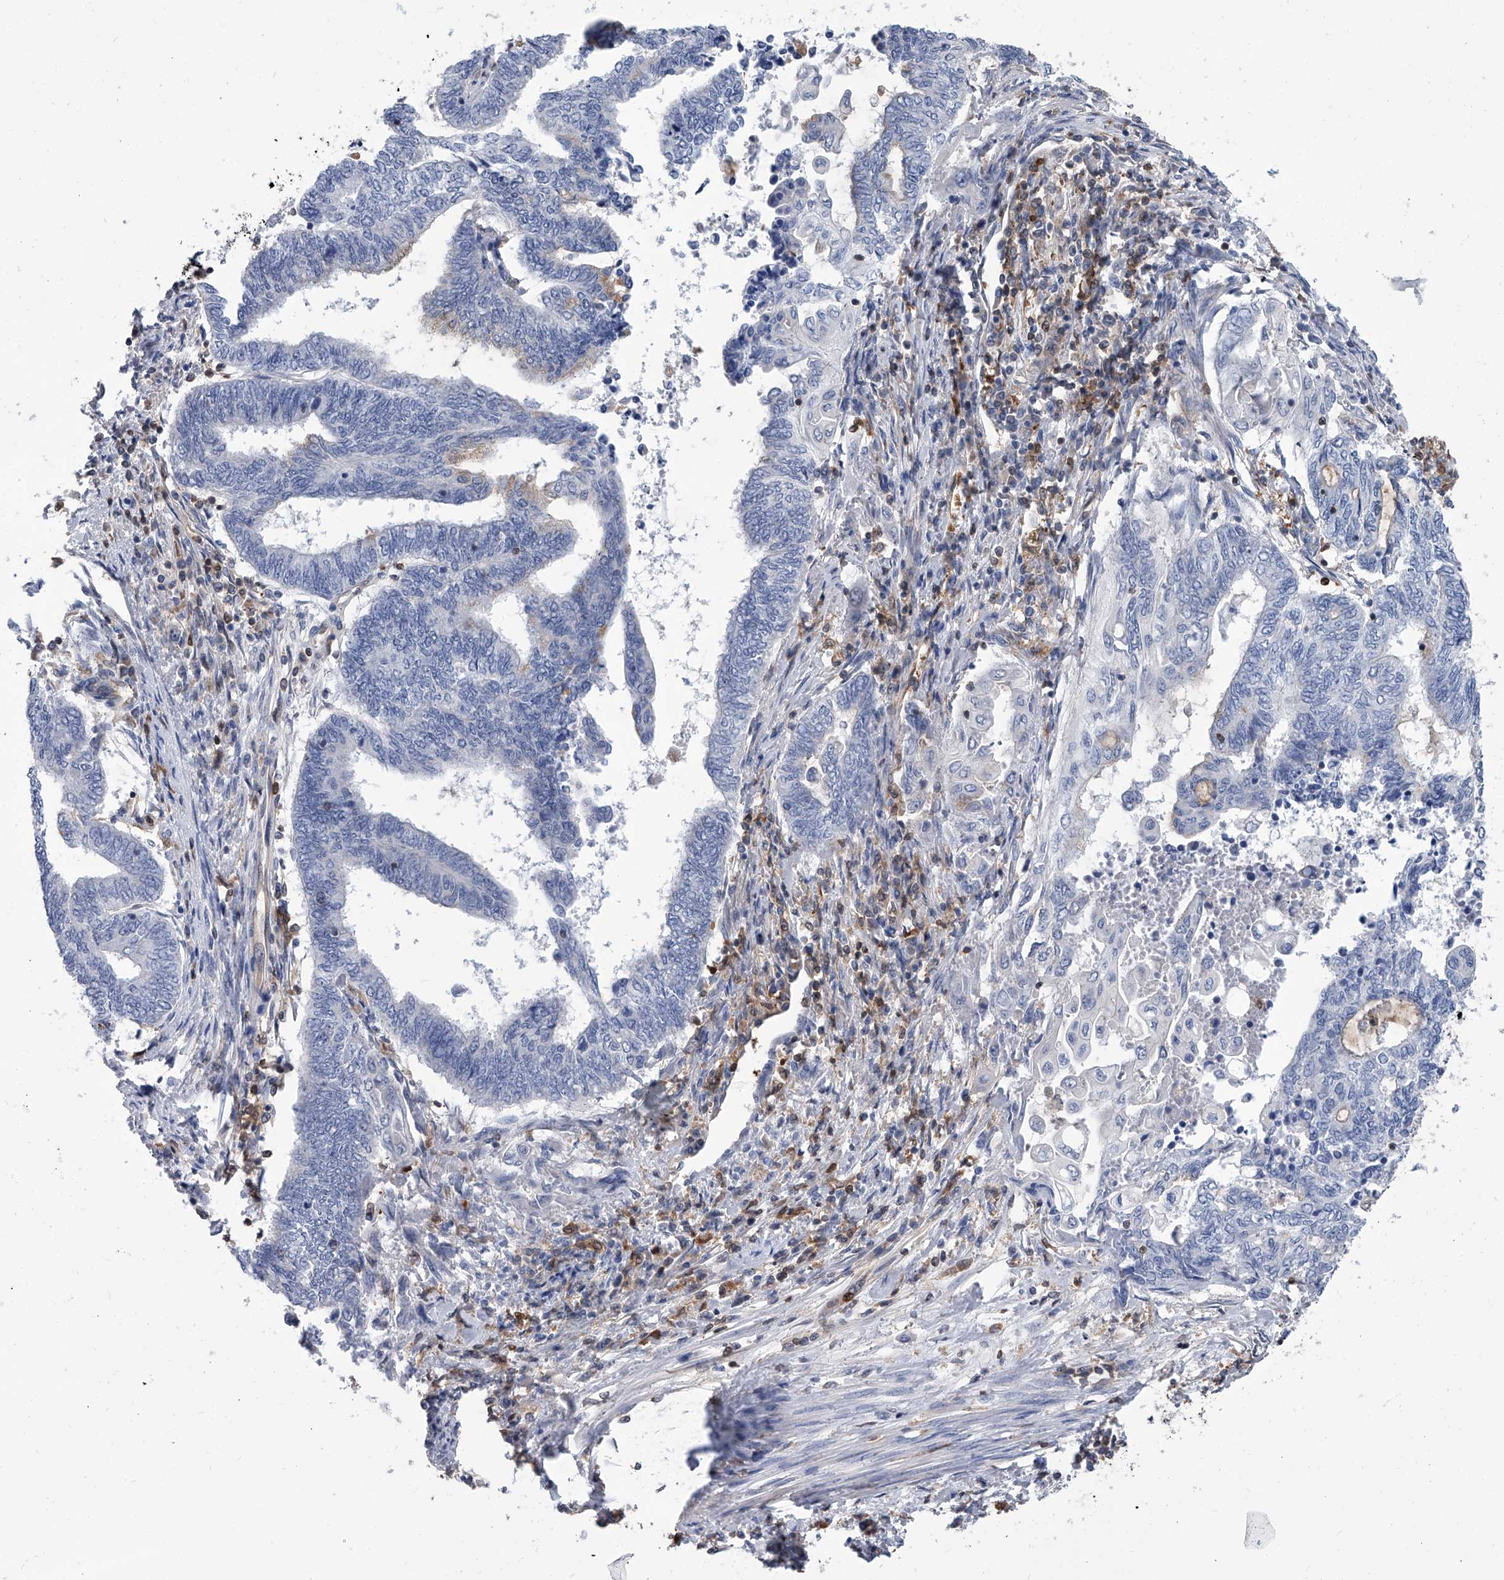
{"staining": {"intensity": "negative", "quantity": "none", "location": "none"}, "tissue": "endometrial cancer", "cell_type": "Tumor cells", "image_type": "cancer", "snomed": [{"axis": "morphology", "description": "Adenocarcinoma, NOS"}, {"axis": "topography", "description": "Uterus"}, {"axis": "topography", "description": "Endometrium"}], "caption": "High power microscopy histopathology image of an immunohistochemistry photomicrograph of endometrial cancer (adenocarcinoma), revealing no significant positivity in tumor cells. Nuclei are stained in blue.", "gene": "SERPINB9", "patient": {"sex": "female", "age": 70}}